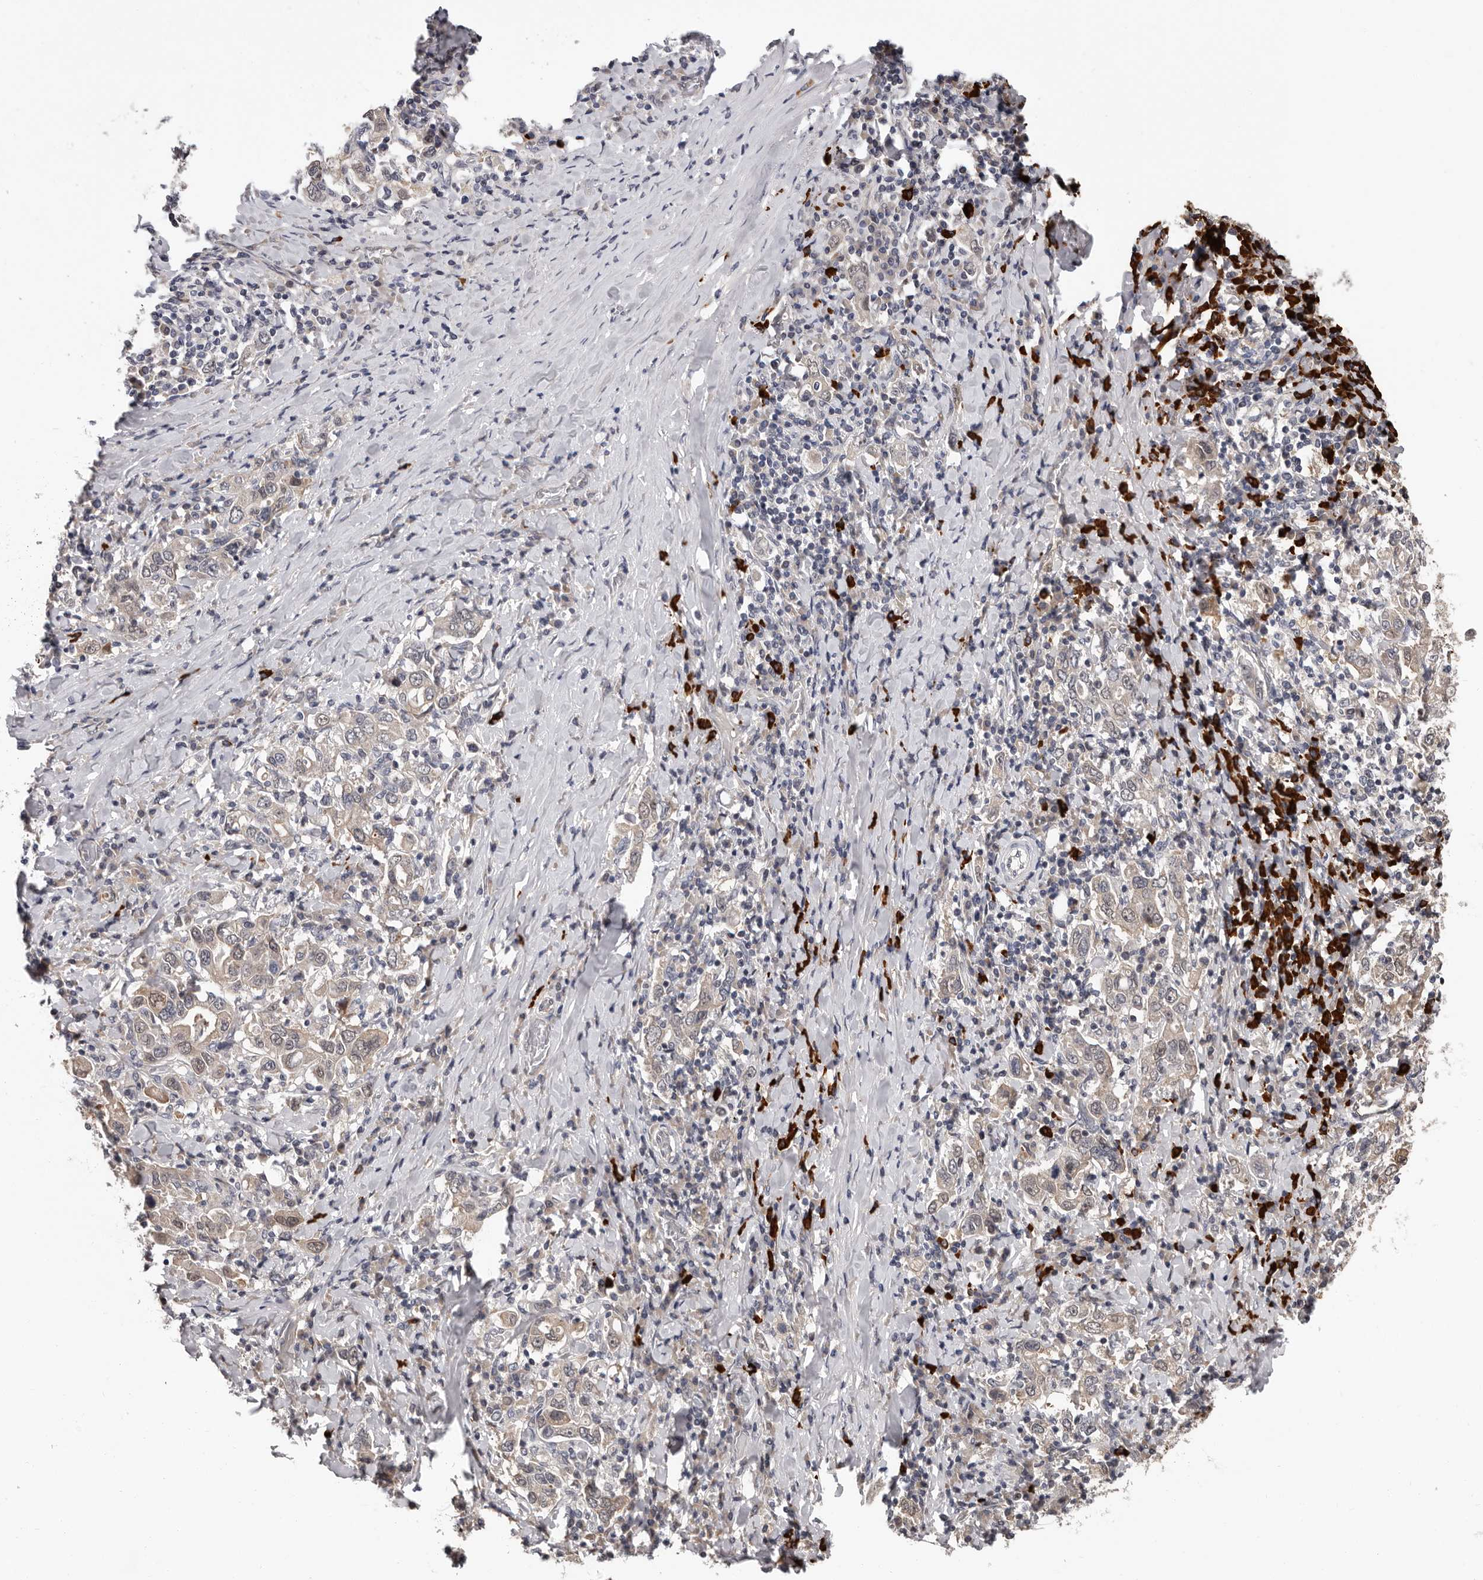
{"staining": {"intensity": "weak", "quantity": ">75%", "location": "cytoplasmic/membranous"}, "tissue": "stomach cancer", "cell_type": "Tumor cells", "image_type": "cancer", "snomed": [{"axis": "morphology", "description": "Adenocarcinoma, NOS"}, {"axis": "topography", "description": "Stomach, upper"}], "caption": "There is low levels of weak cytoplasmic/membranous positivity in tumor cells of stomach cancer (adenocarcinoma), as demonstrated by immunohistochemical staining (brown color).", "gene": "MED8", "patient": {"sex": "male", "age": 62}}